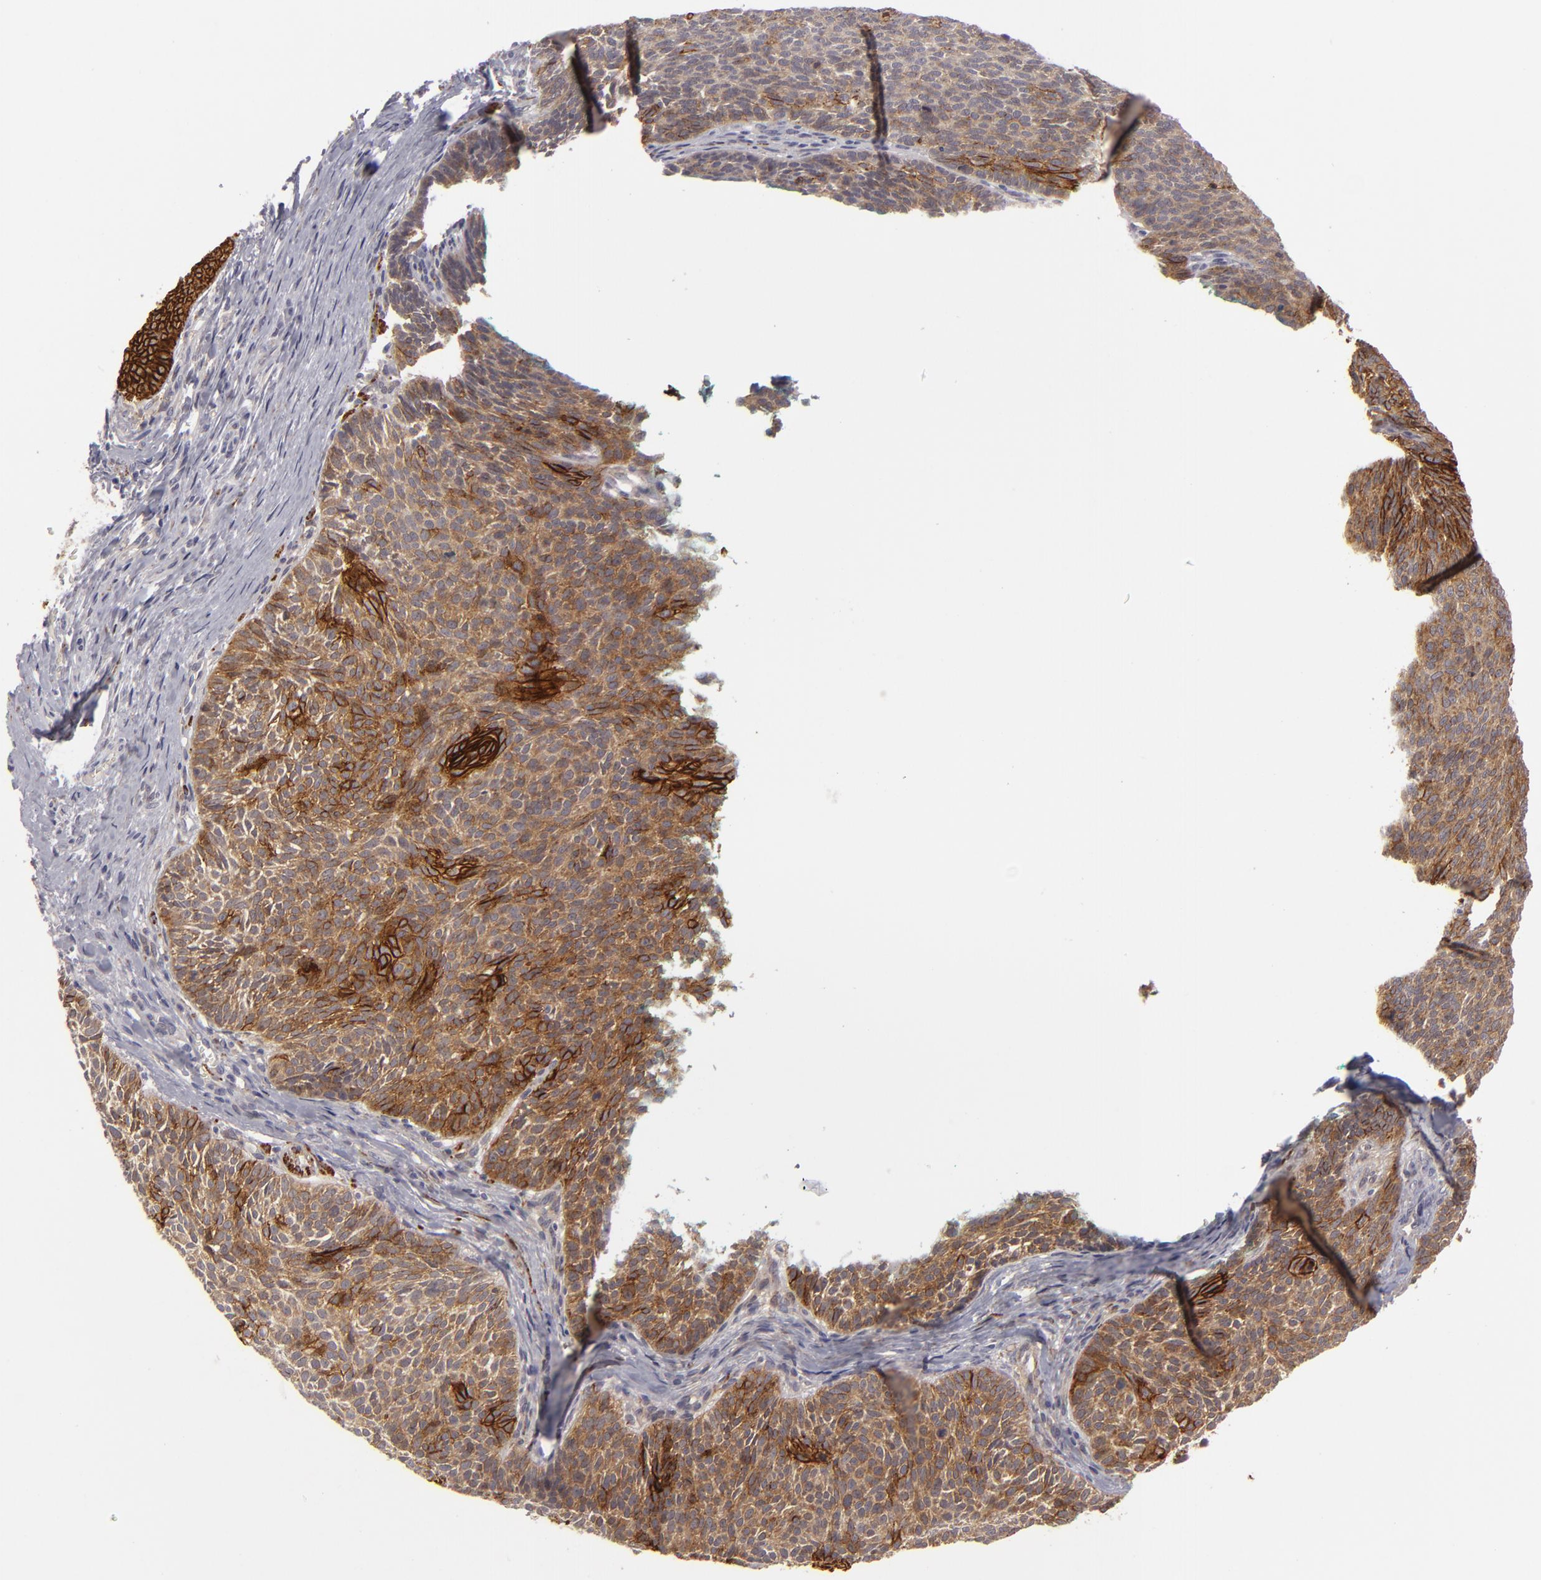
{"staining": {"intensity": "moderate", "quantity": ">75%", "location": "cytoplasmic/membranous"}, "tissue": "skin cancer", "cell_type": "Tumor cells", "image_type": "cancer", "snomed": [{"axis": "morphology", "description": "Basal cell carcinoma"}, {"axis": "topography", "description": "Skin"}], "caption": "High-power microscopy captured an immunohistochemistry photomicrograph of skin cancer (basal cell carcinoma), revealing moderate cytoplasmic/membranous staining in approximately >75% of tumor cells.", "gene": "ALCAM", "patient": {"sex": "male", "age": 63}}